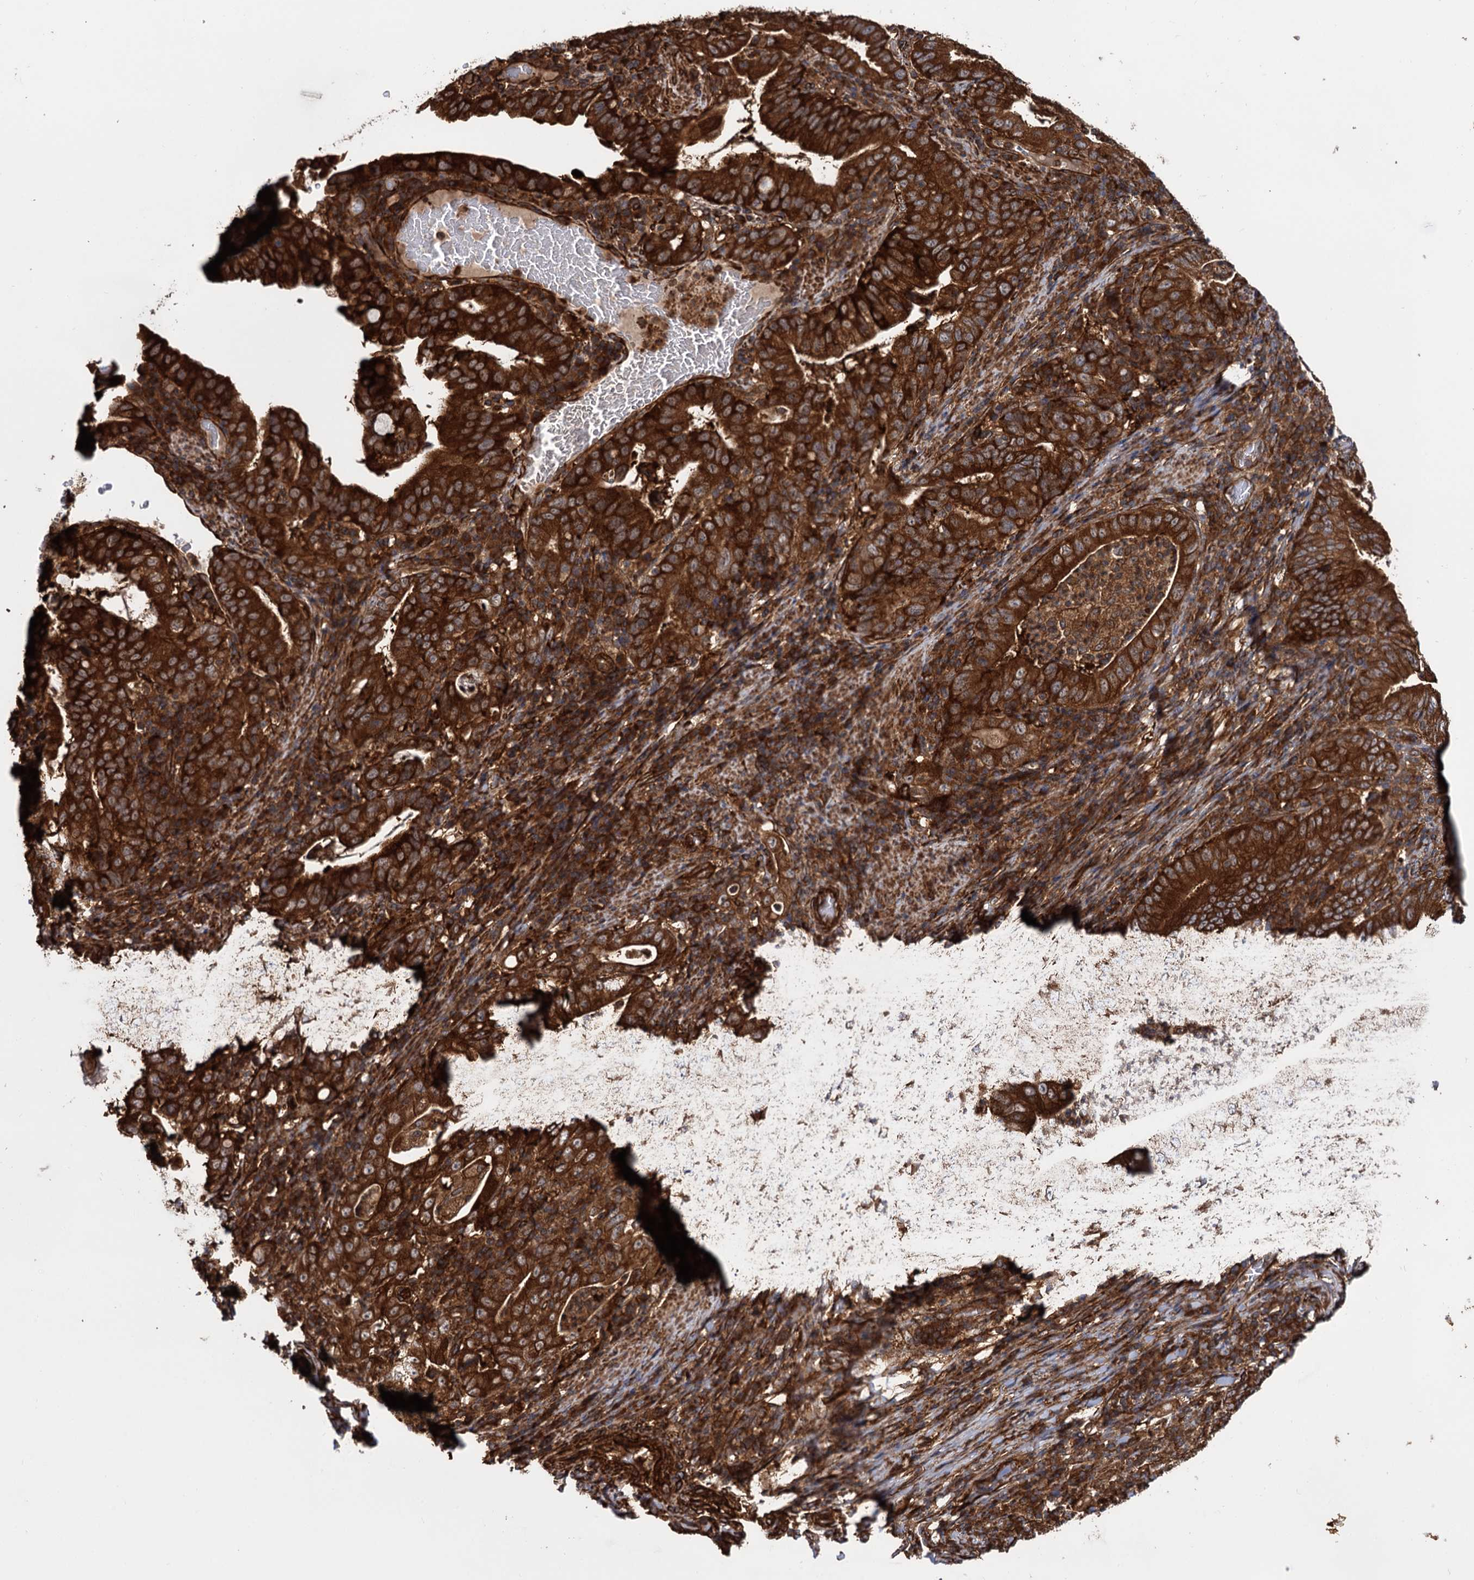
{"staining": {"intensity": "strong", "quantity": ">75%", "location": "cytoplasmic/membranous"}, "tissue": "stomach cancer", "cell_type": "Tumor cells", "image_type": "cancer", "snomed": [{"axis": "morphology", "description": "Normal tissue, NOS"}, {"axis": "morphology", "description": "Adenocarcinoma, NOS"}, {"axis": "topography", "description": "Esophagus"}, {"axis": "topography", "description": "Stomach, upper"}, {"axis": "topography", "description": "Peripheral nerve tissue"}], "caption": "Protein positivity by immunohistochemistry displays strong cytoplasmic/membranous expression in approximately >75% of tumor cells in stomach cancer.", "gene": "ATP8B4", "patient": {"sex": "male", "age": 62}}